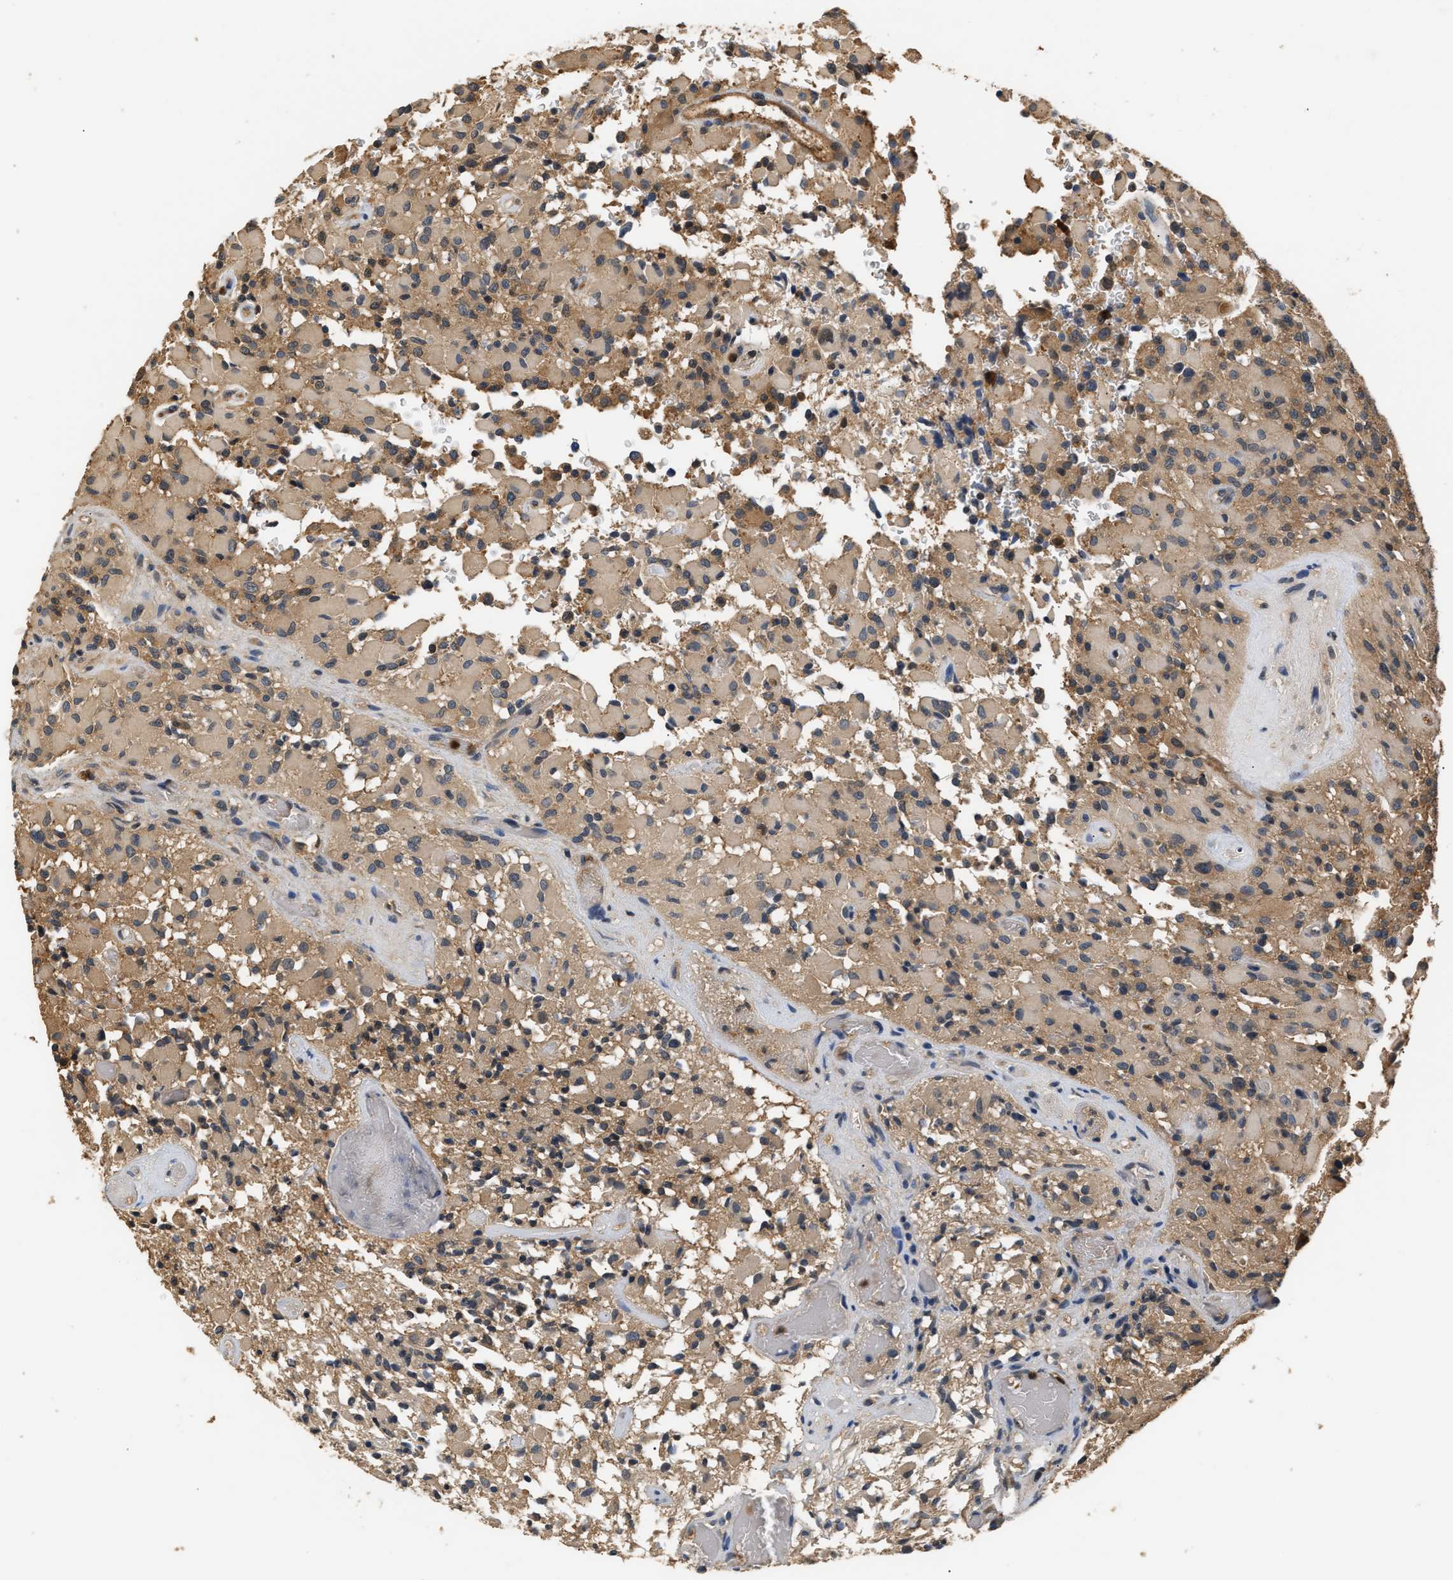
{"staining": {"intensity": "weak", "quantity": ">75%", "location": "cytoplasmic/membranous"}, "tissue": "glioma", "cell_type": "Tumor cells", "image_type": "cancer", "snomed": [{"axis": "morphology", "description": "Glioma, malignant, High grade"}, {"axis": "topography", "description": "Brain"}], "caption": "Immunohistochemical staining of high-grade glioma (malignant) shows low levels of weak cytoplasmic/membranous protein positivity in approximately >75% of tumor cells.", "gene": "GPI", "patient": {"sex": "male", "age": 71}}